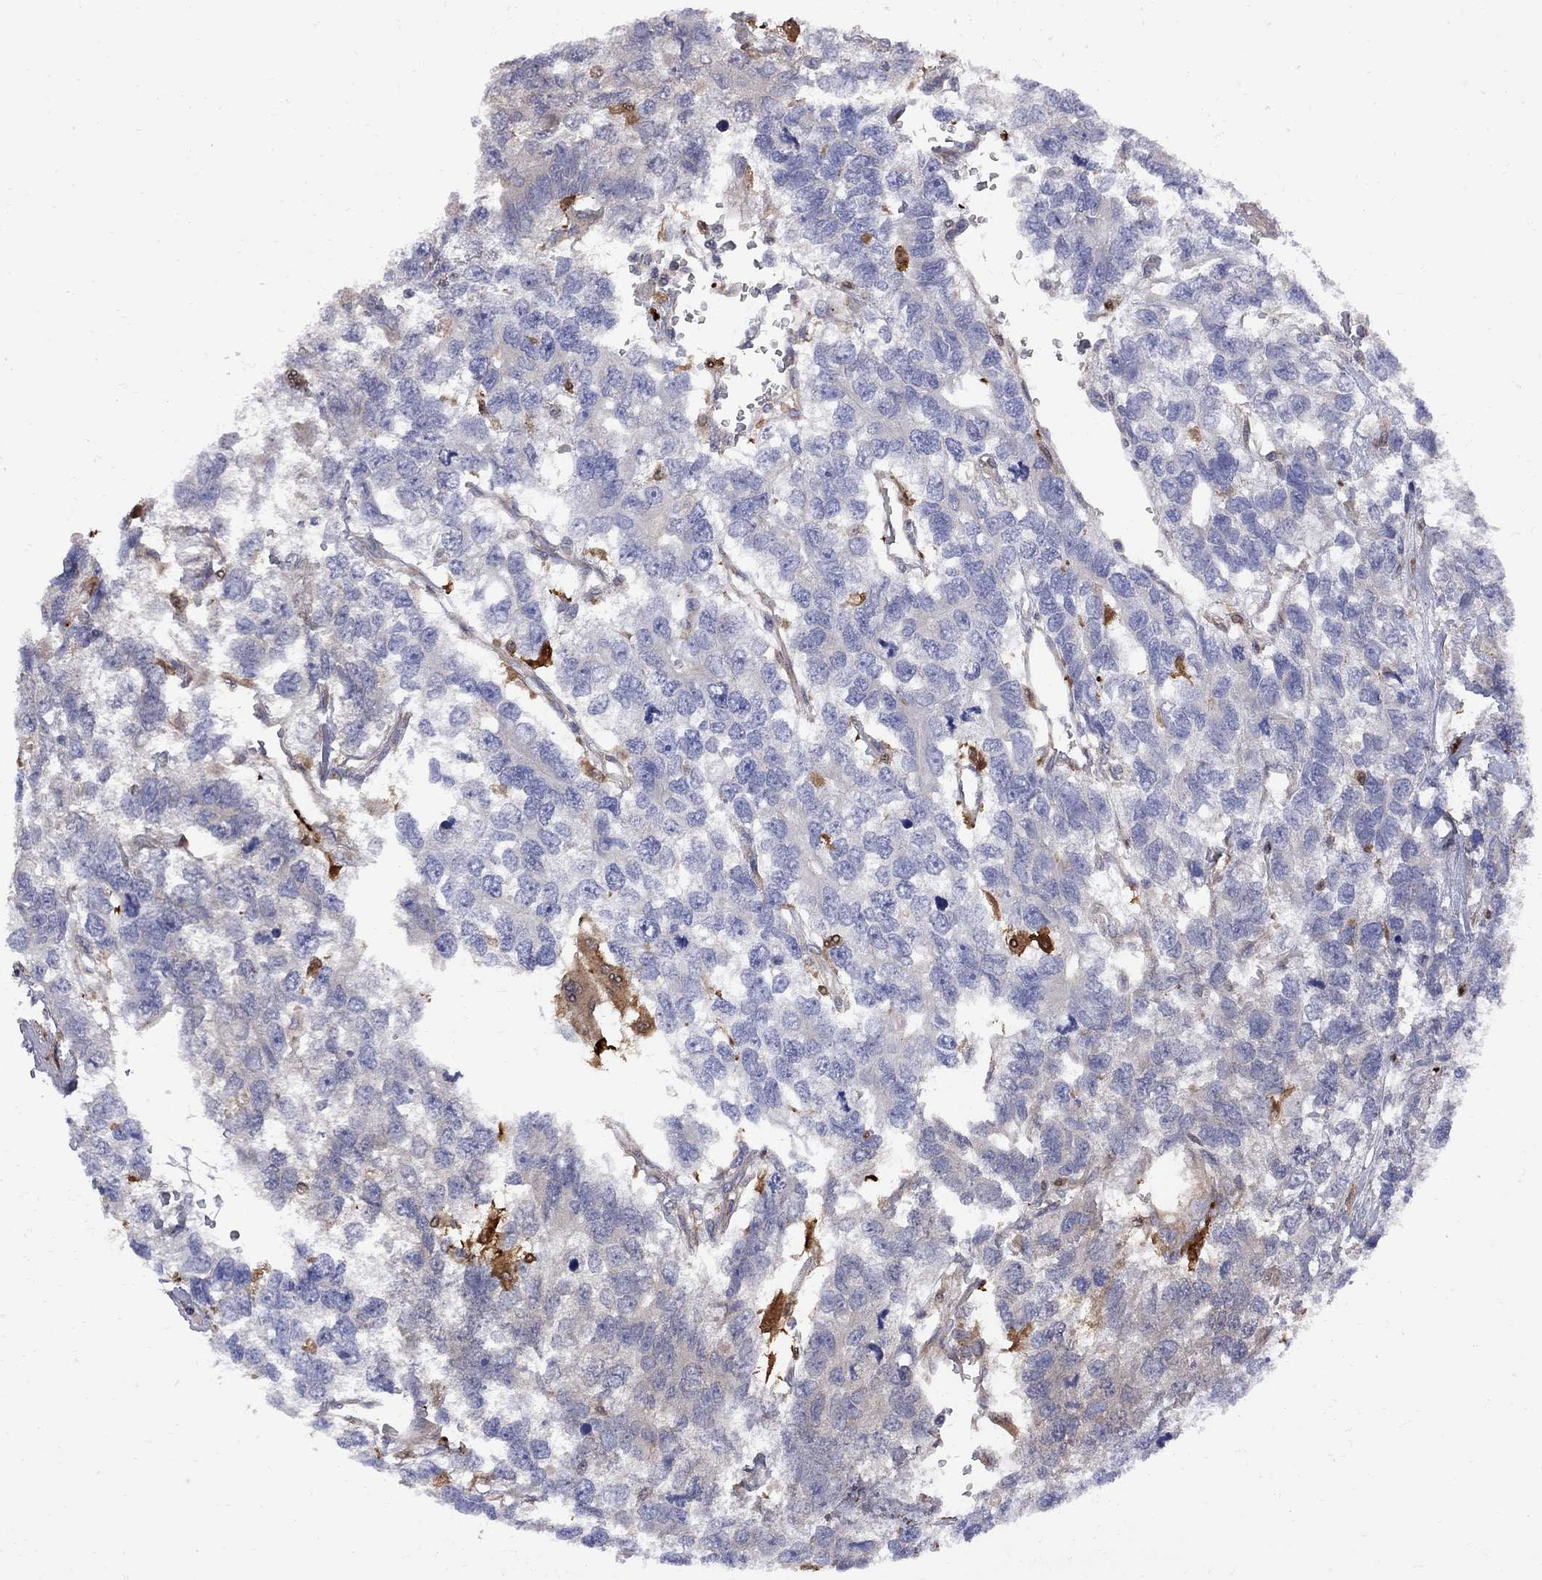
{"staining": {"intensity": "negative", "quantity": "none", "location": "none"}, "tissue": "testis cancer", "cell_type": "Tumor cells", "image_type": "cancer", "snomed": [{"axis": "morphology", "description": "Seminoma, NOS"}, {"axis": "topography", "description": "Testis"}], "caption": "Protein analysis of seminoma (testis) demonstrates no significant staining in tumor cells.", "gene": "MTHFR", "patient": {"sex": "male", "age": 52}}